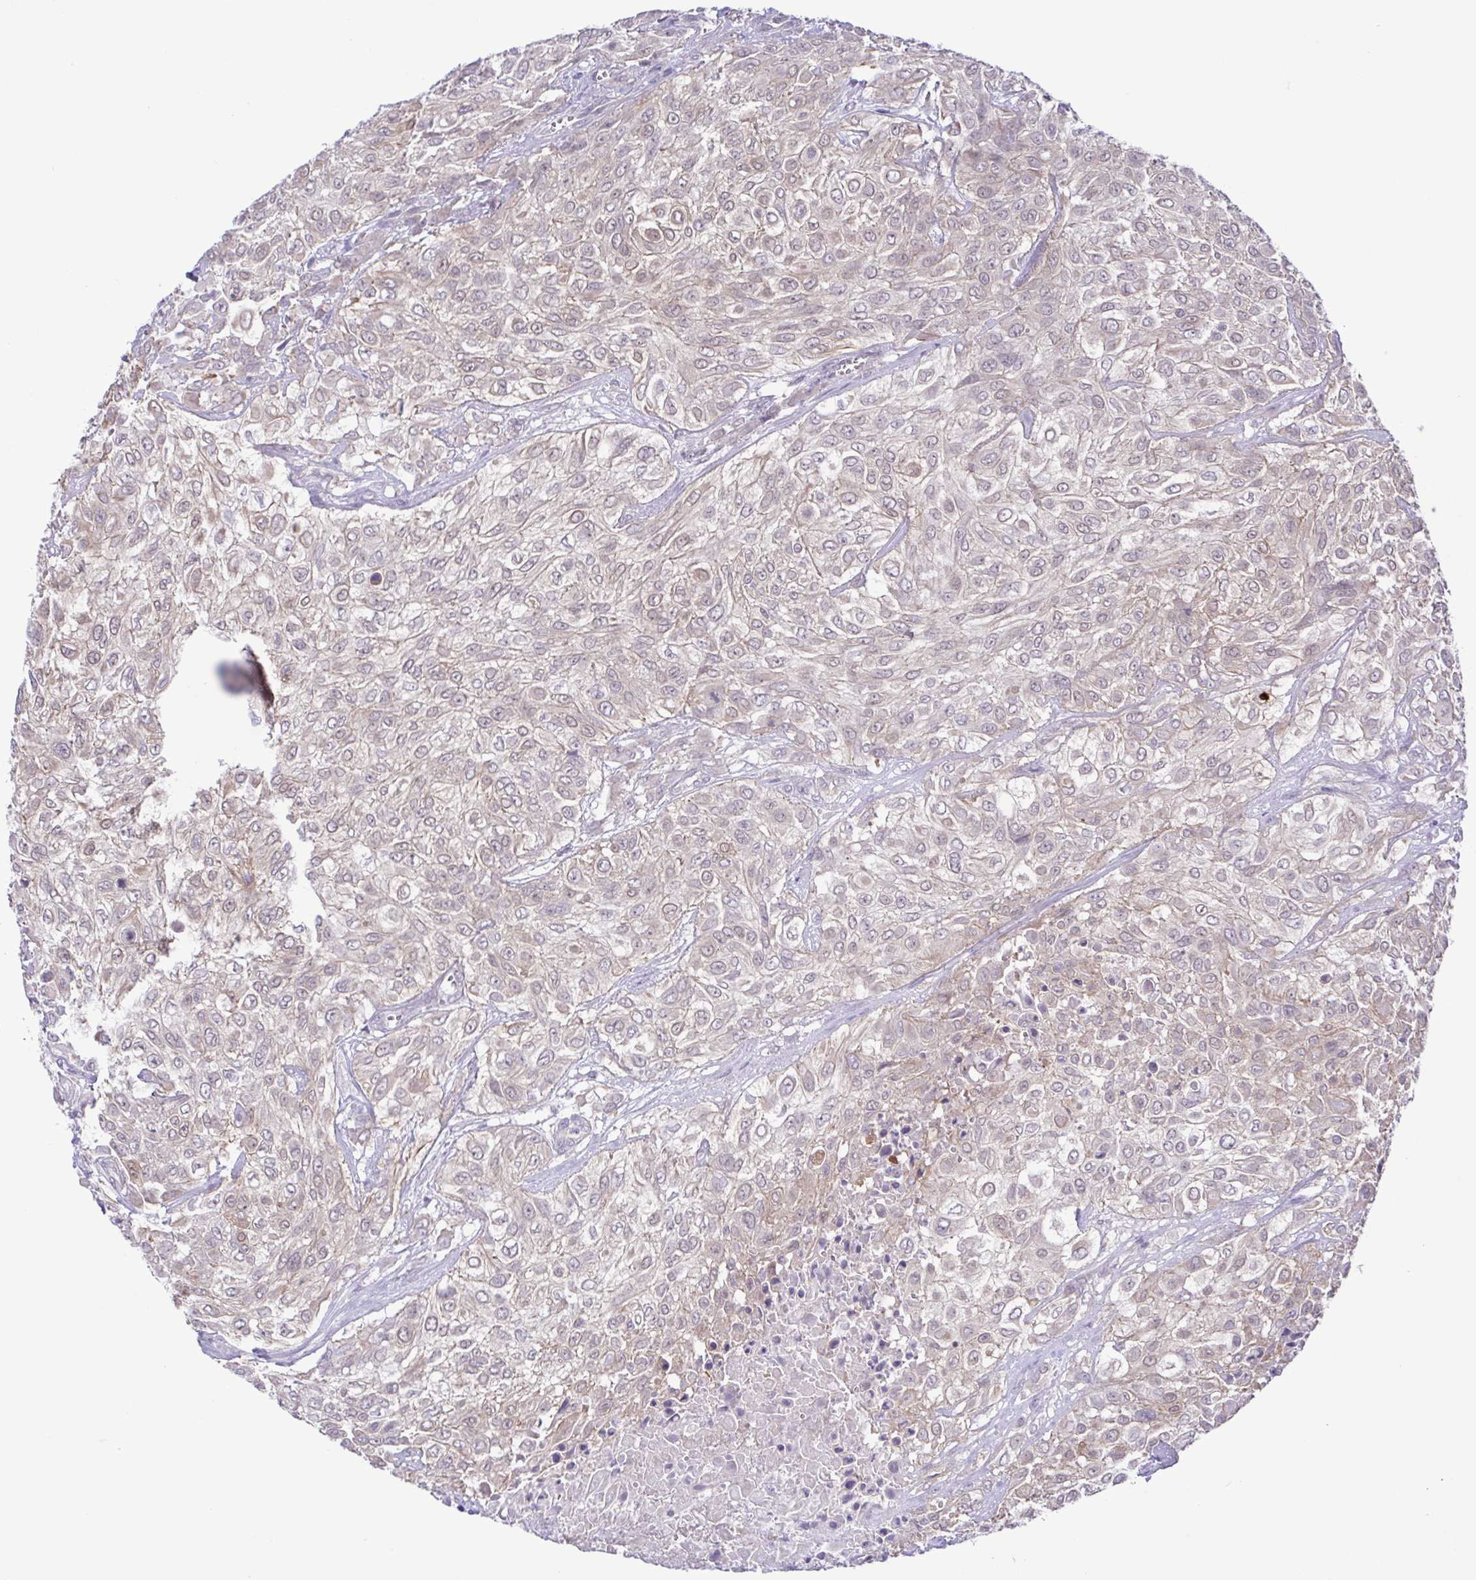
{"staining": {"intensity": "weak", "quantity": "25%-75%", "location": "cytoplasmic/membranous"}, "tissue": "urothelial cancer", "cell_type": "Tumor cells", "image_type": "cancer", "snomed": [{"axis": "morphology", "description": "Urothelial carcinoma, High grade"}, {"axis": "topography", "description": "Urinary bladder"}], "caption": "This micrograph exhibits IHC staining of urothelial cancer, with low weak cytoplasmic/membranous expression in about 25%-75% of tumor cells.", "gene": "IL1RN", "patient": {"sex": "male", "age": 57}}